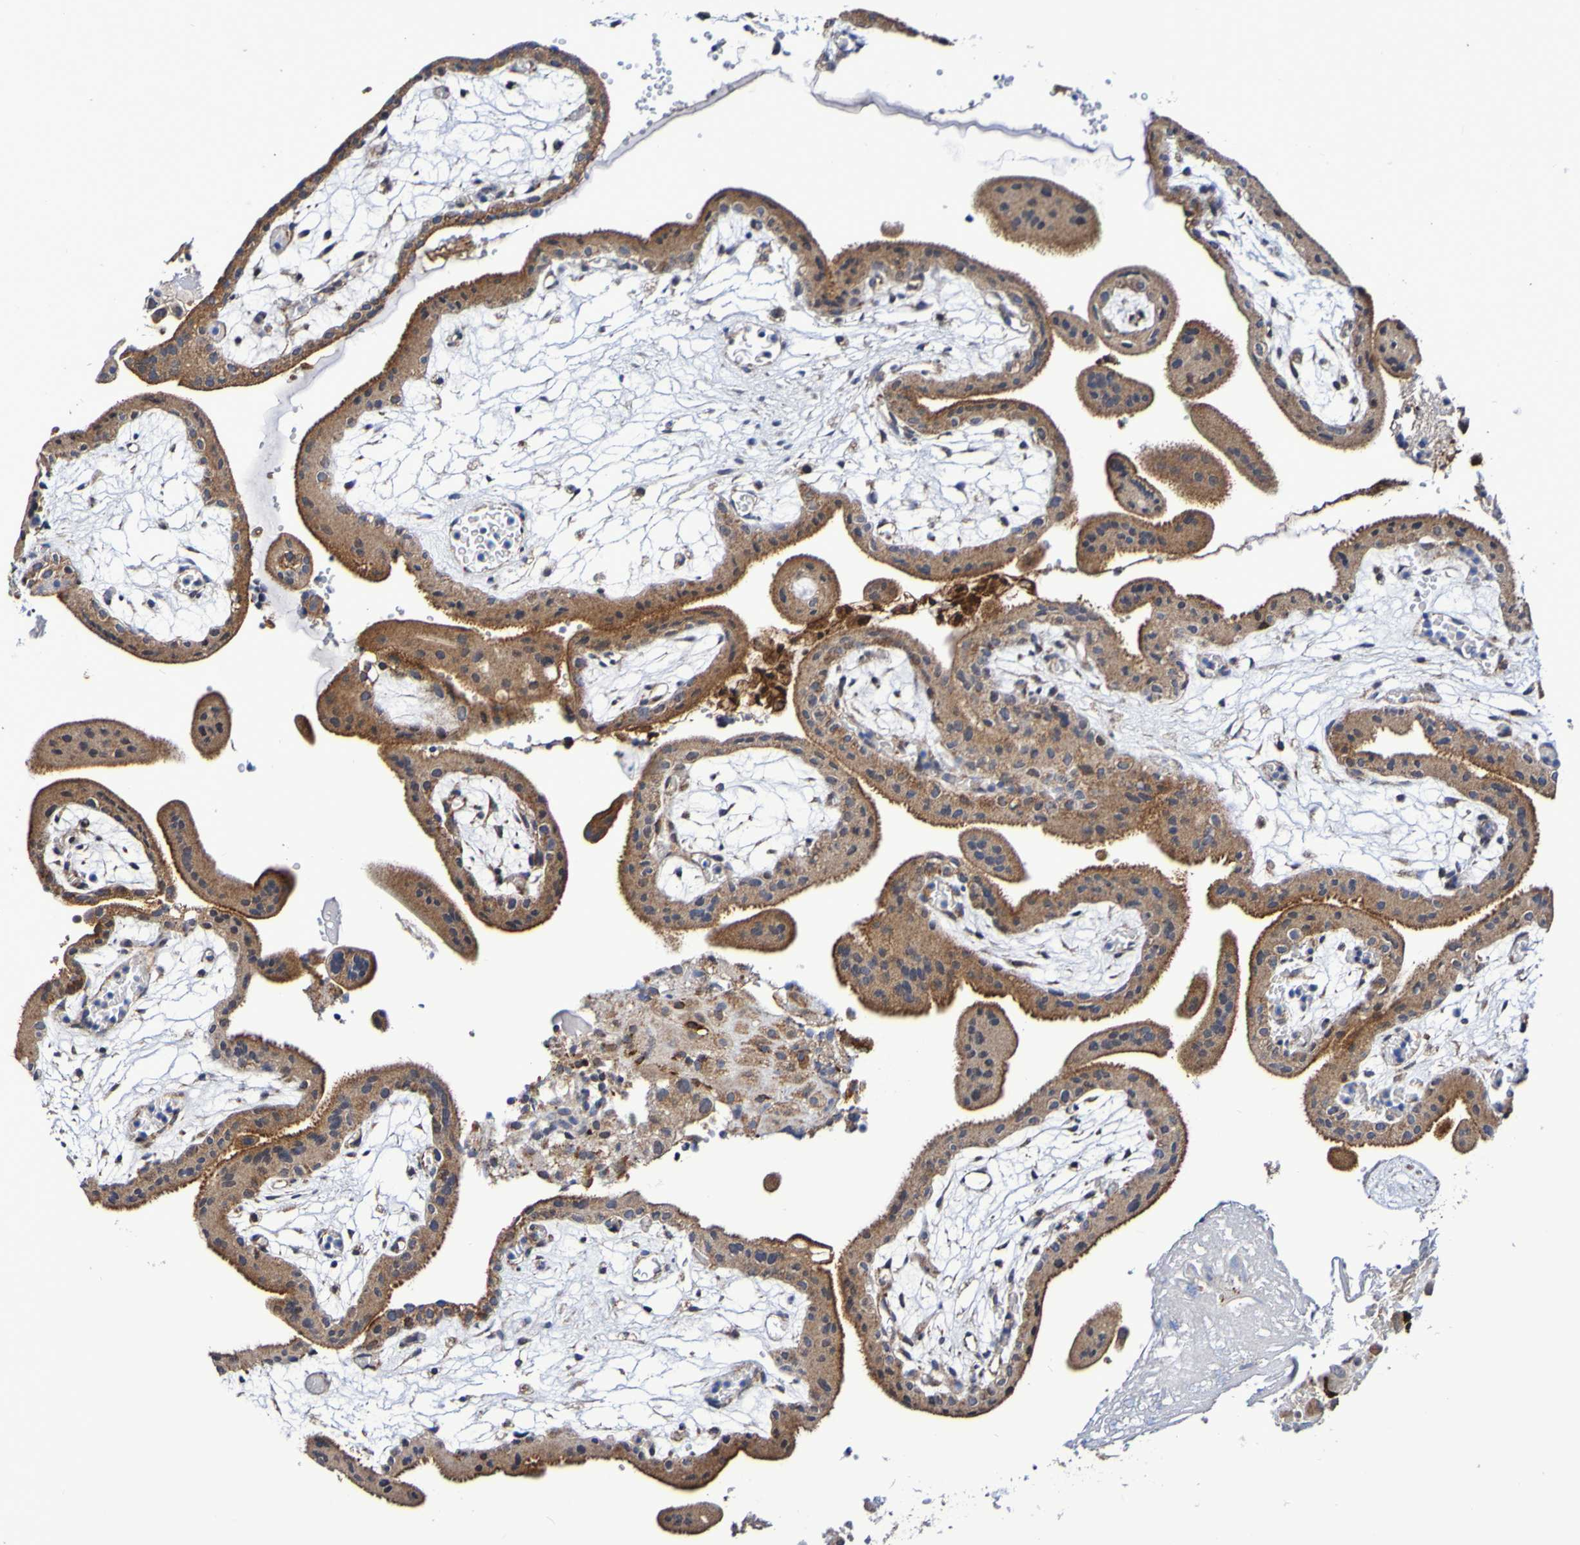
{"staining": {"intensity": "moderate", "quantity": ">75%", "location": "cytoplasmic/membranous"}, "tissue": "placenta", "cell_type": "Decidual cells", "image_type": "normal", "snomed": [{"axis": "morphology", "description": "Normal tissue, NOS"}, {"axis": "topography", "description": "Placenta"}], "caption": "Moderate cytoplasmic/membranous protein staining is identified in approximately >75% of decidual cells in placenta. The staining was performed using DAB to visualize the protein expression in brown, while the nuclei were stained in blue with hematoxylin (Magnification: 20x).", "gene": "GJB1", "patient": {"sex": "female", "age": 18}}